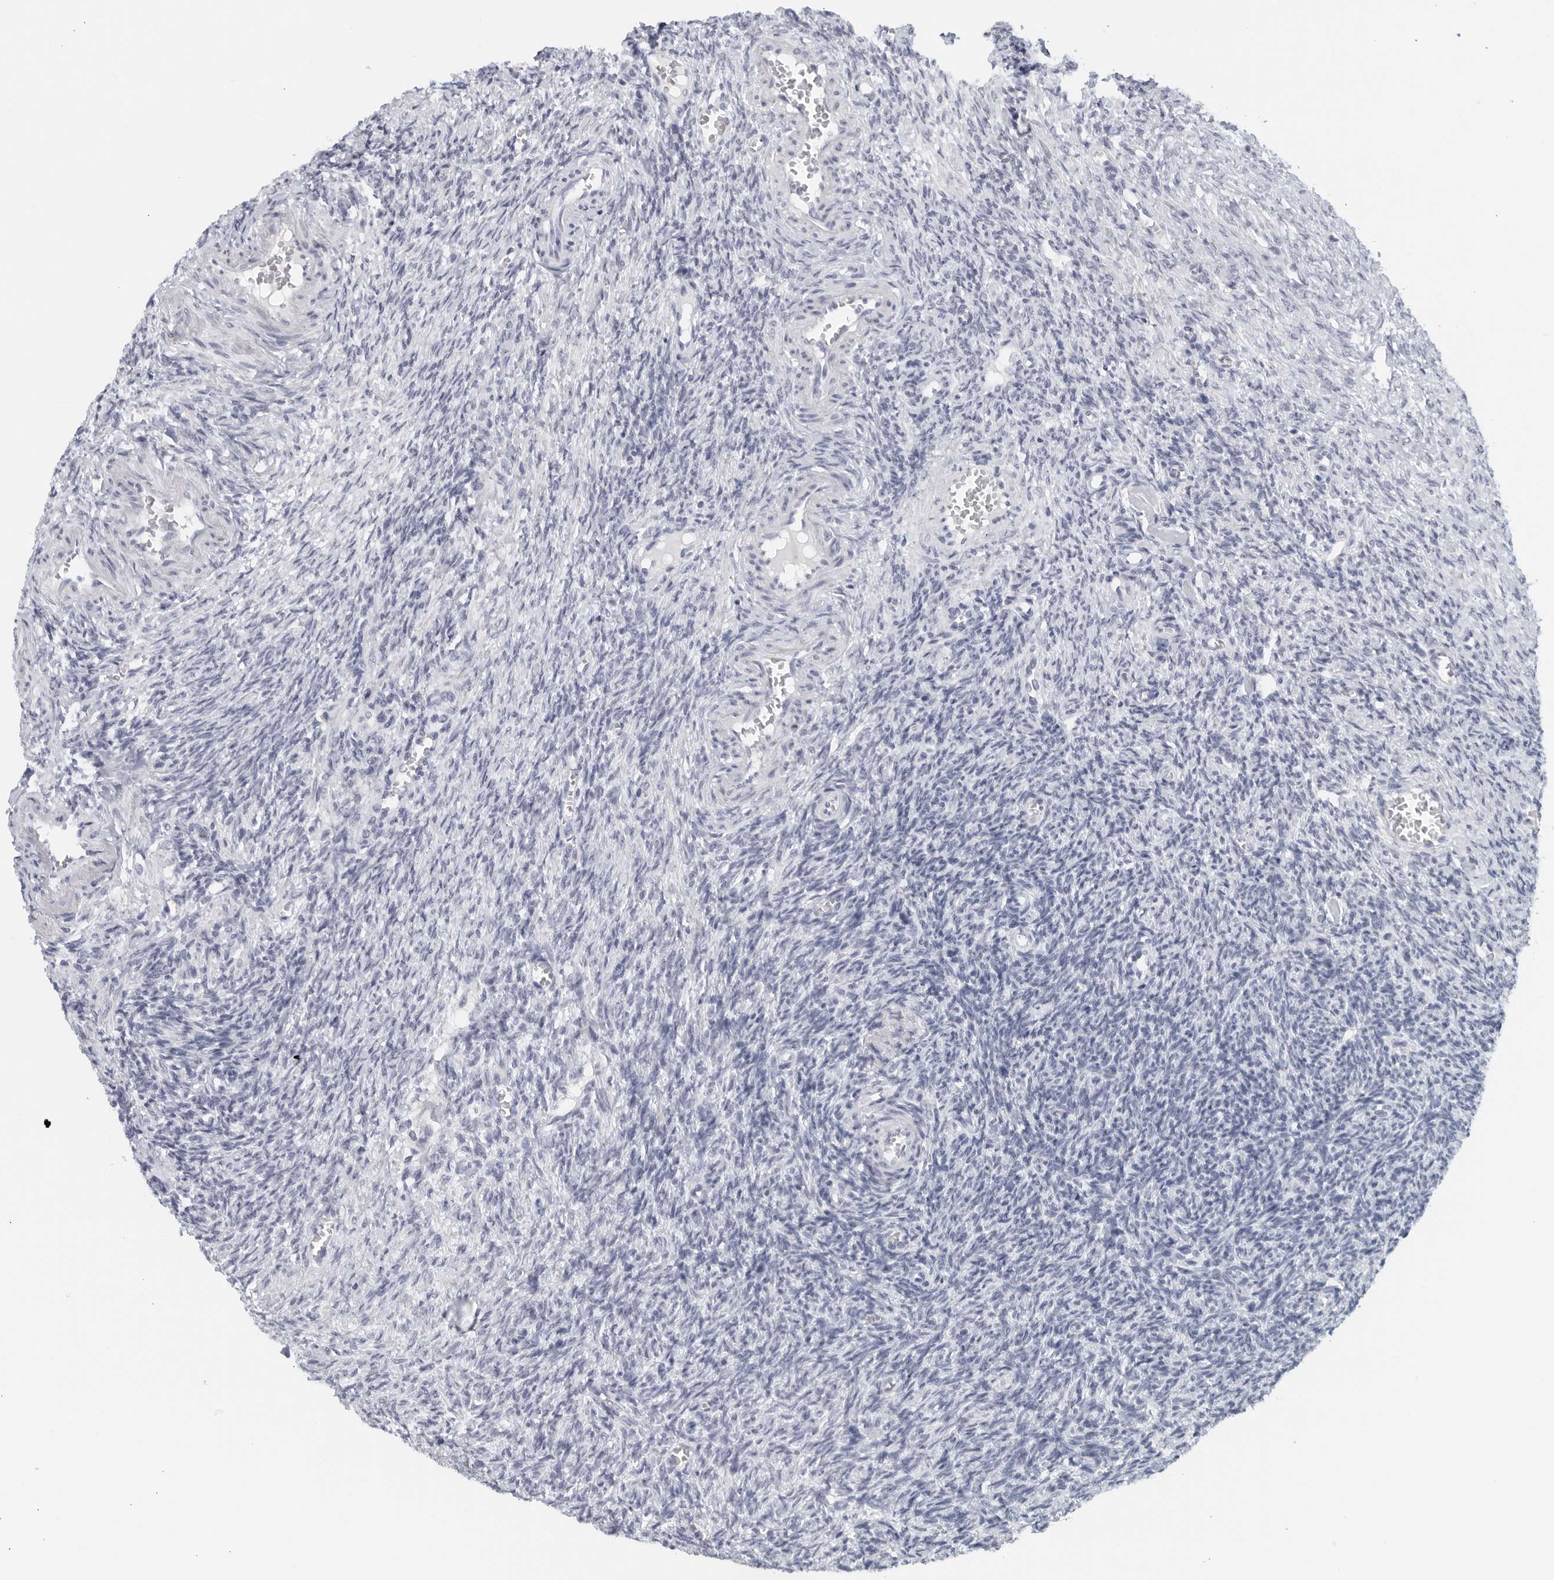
{"staining": {"intensity": "negative", "quantity": "none", "location": "none"}, "tissue": "ovary", "cell_type": "Follicle cells", "image_type": "normal", "snomed": [{"axis": "morphology", "description": "Normal tissue, NOS"}, {"axis": "topography", "description": "Ovary"}], "caption": "Image shows no protein expression in follicle cells of normal ovary.", "gene": "MATN1", "patient": {"sex": "female", "age": 27}}